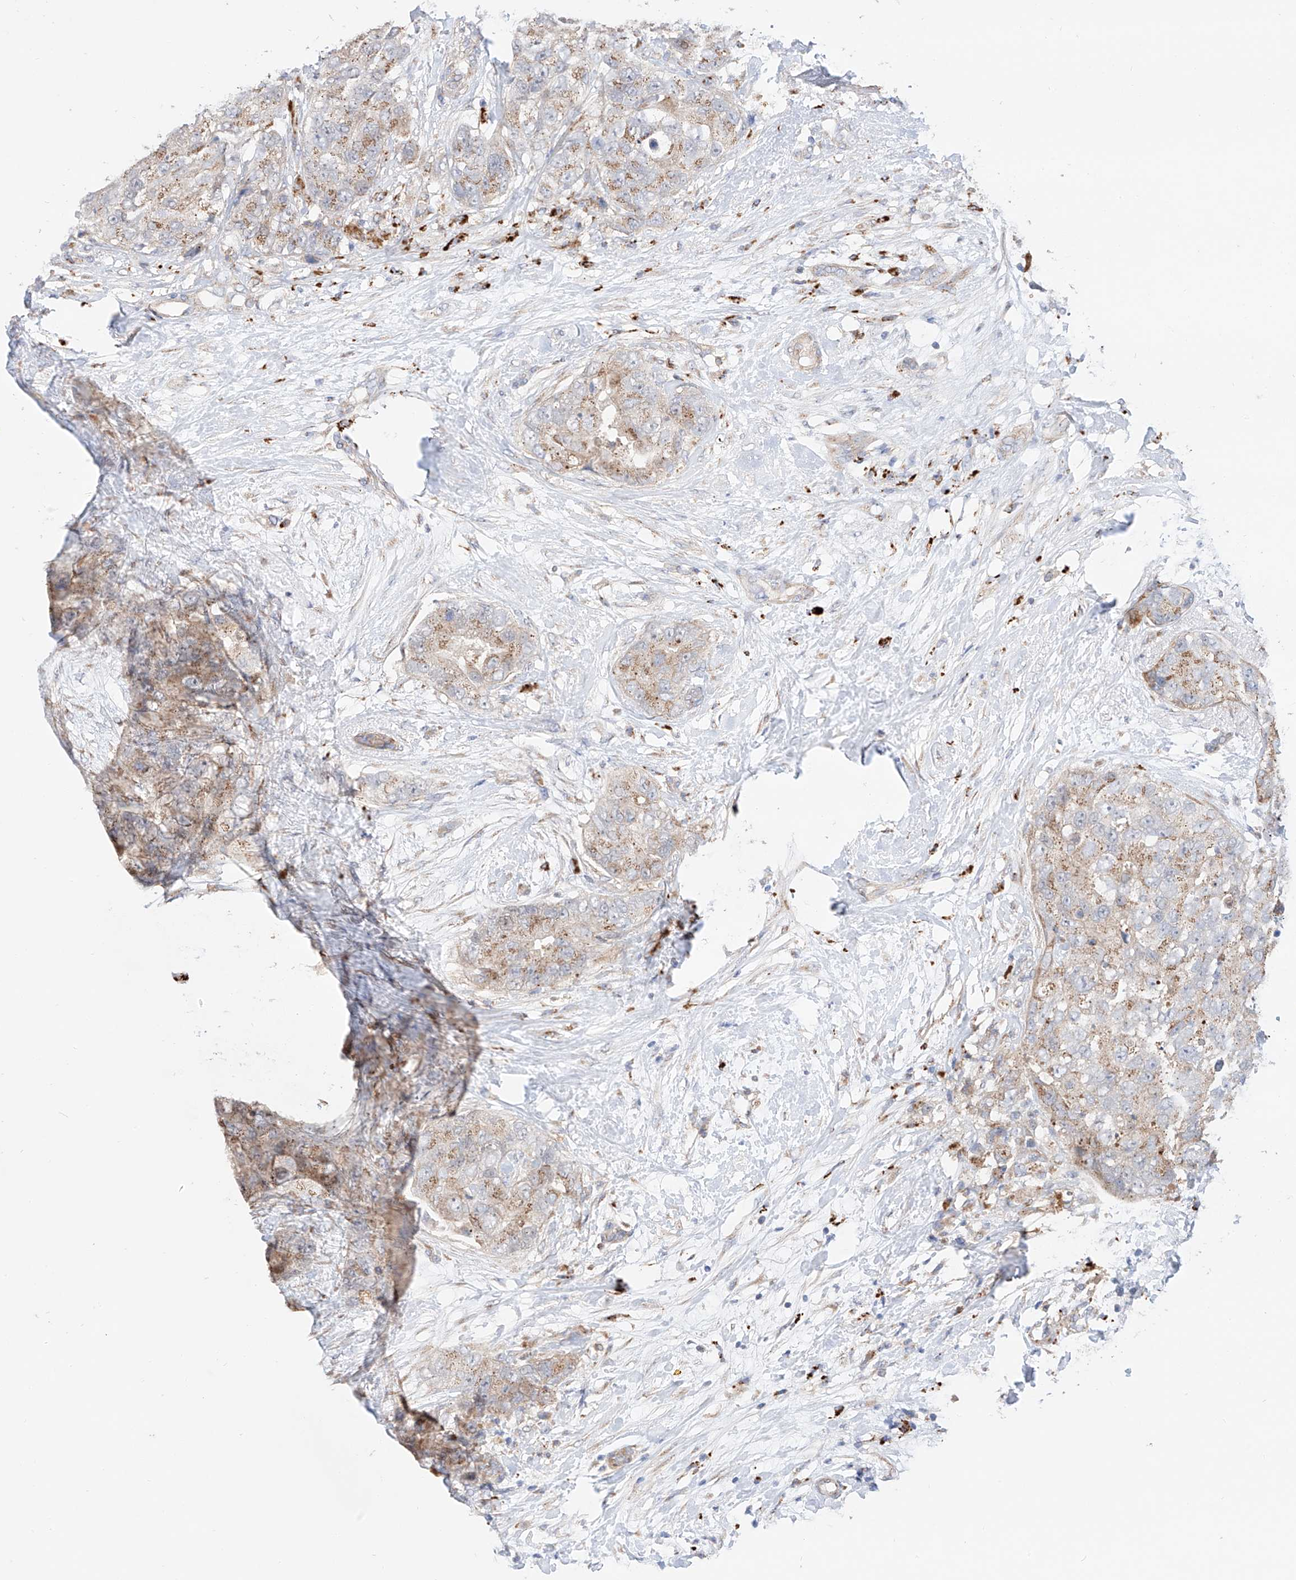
{"staining": {"intensity": "weak", "quantity": "25%-75%", "location": "cytoplasmic/membranous"}, "tissue": "breast cancer", "cell_type": "Tumor cells", "image_type": "cancer", "snomed": [{"axis": "morphology", "description": "Duct carcinoma"}, {"axis": "topography", "description": "Breast"}], "caption": "This image exhibits immunohistochemistry staining of human breast cancer (intraductal carcinoma), with low weak cytoplasmic/membranous staining in about 25%-75% of tumor cells.", "gene": "MOSPD1", "patient": {"sex": "female", "age": 62}}